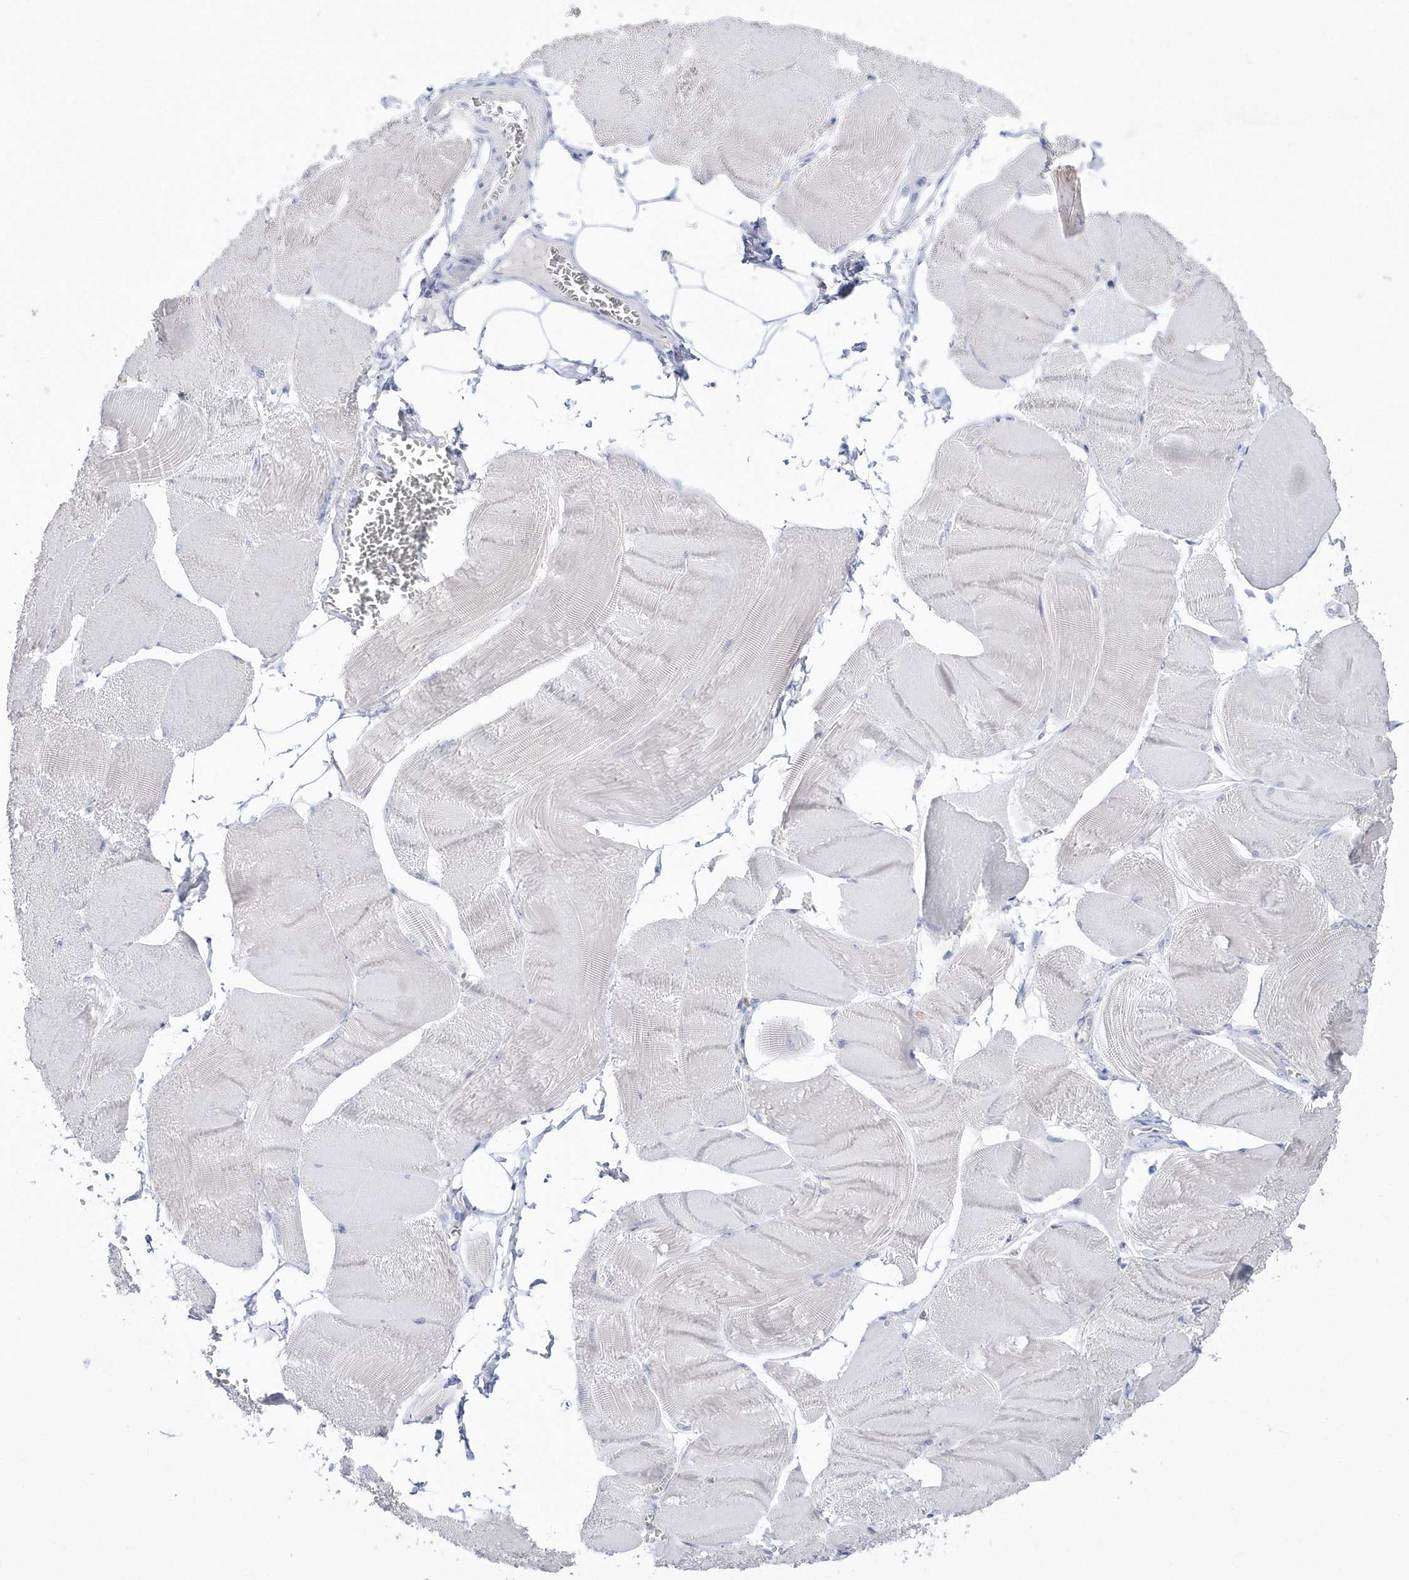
{"staining": {"intensity": "negative", "quantity": "none", "location": "none"}, "tissue": "skeletal muscle", "cell_type": "Myocytes", "image_type": "normal", "snomed": [{"axis": "morphology", "description": "Normal tissue, NOS"}, {"axis": "morphology", "description": "Basal cell carcinoma"}, {"axis": "topography", "description": "Skeletal muscle"}], "caption": "Immunohistochemistry micrograph of unremarkable skeletal muscle: human skeletal muscle stained with DAB shows no significant protein expression in myocytes.", "gene": "TMCO6", "patient": {"sex": "female", "age": 64}}